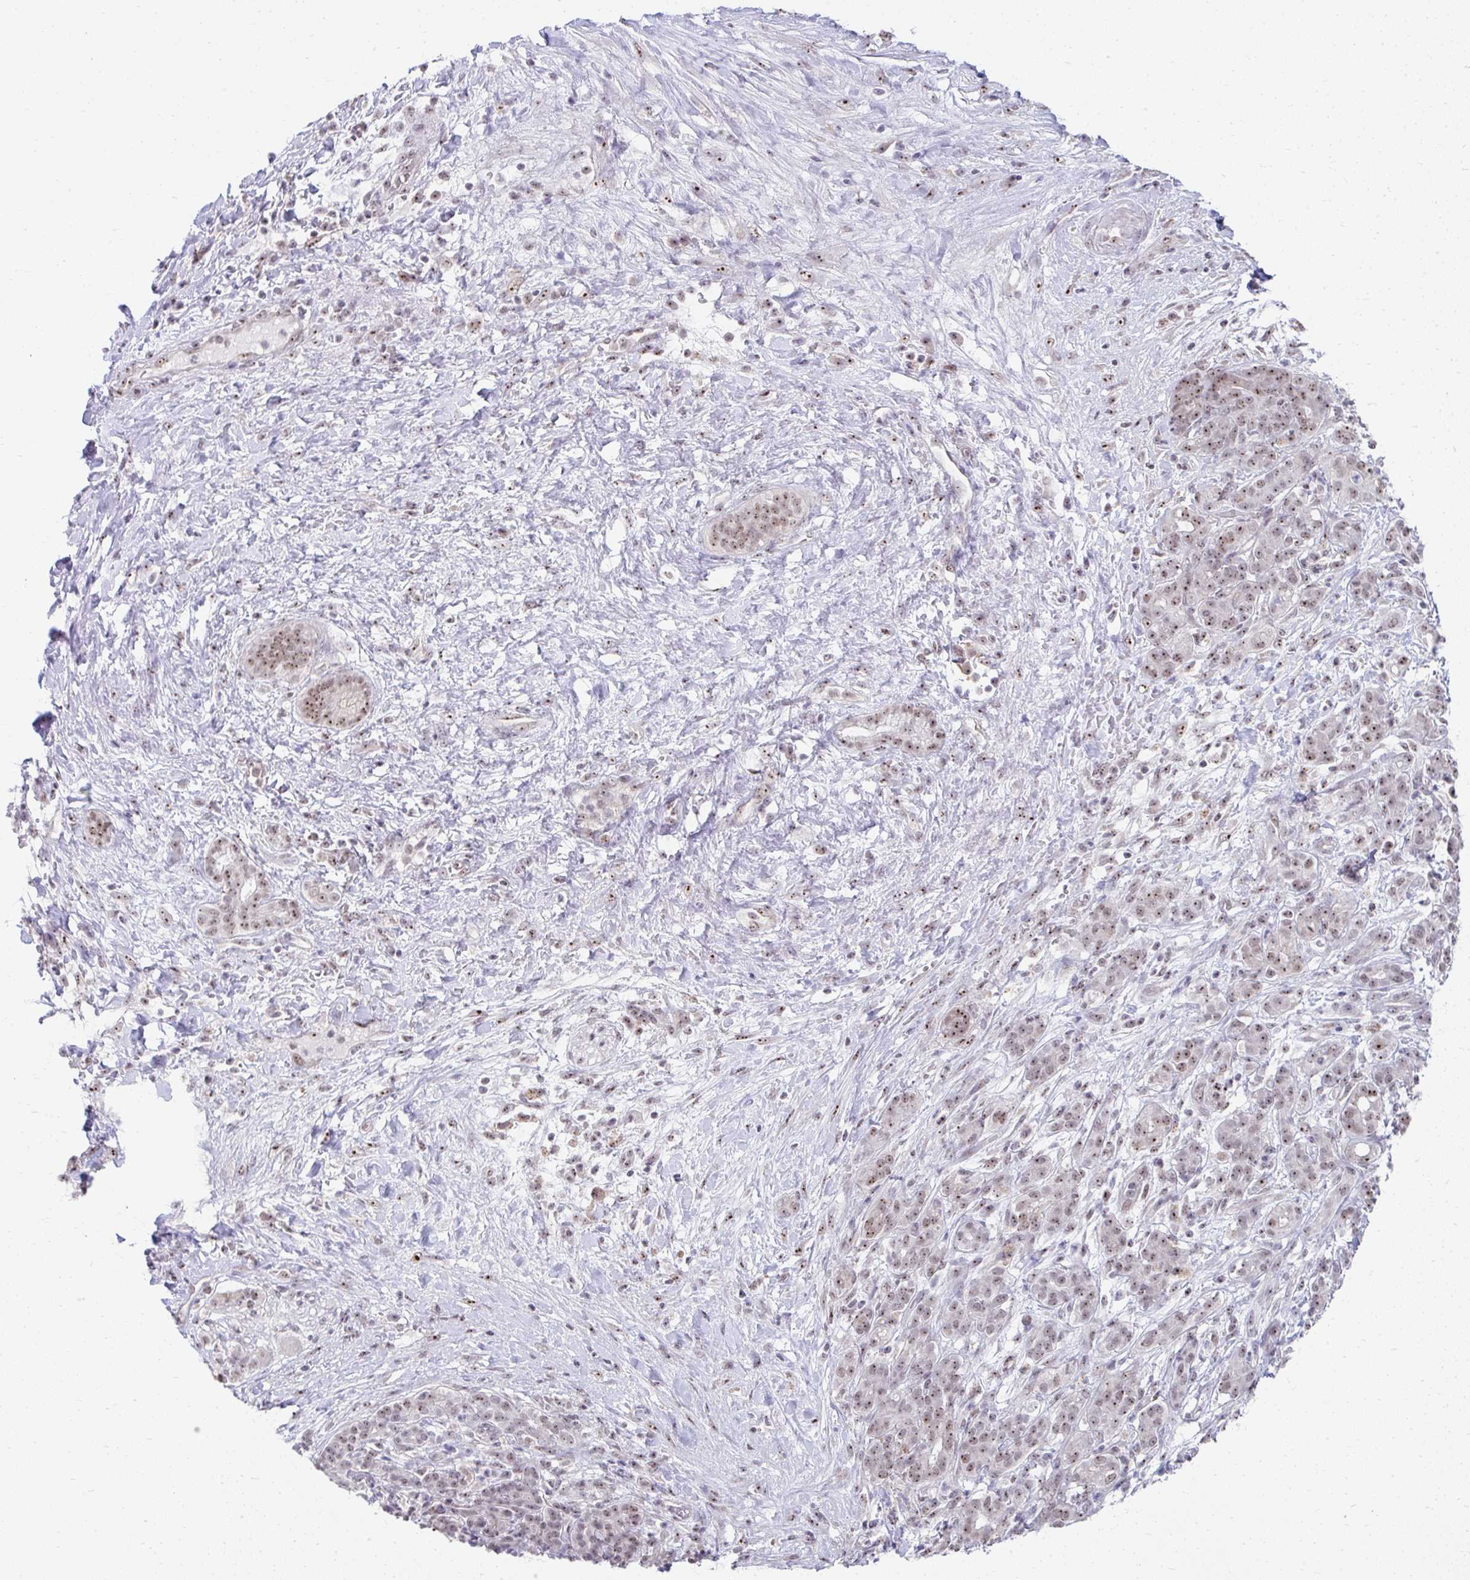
{"staining": {"intensity": "weak", "quantity": ">75%", "location": "nuclear"}, "tissue": "pancreatic cancer", "cell_type": "Tumor cells", "image_type": "cancer", "snomed": [{"axis": "morphology", "description": "Adenocarcinoma, NOS"}, {"axis": "topography", "description": "Pancreas"}], "caption": "Human pancreatic cancer stained for a protein (brown) demonstrates weak nuclear positive expression in approximately >75% of tumor cells.", "gene": "HIRA", "patient": {"sex": "male", "age": 44}}